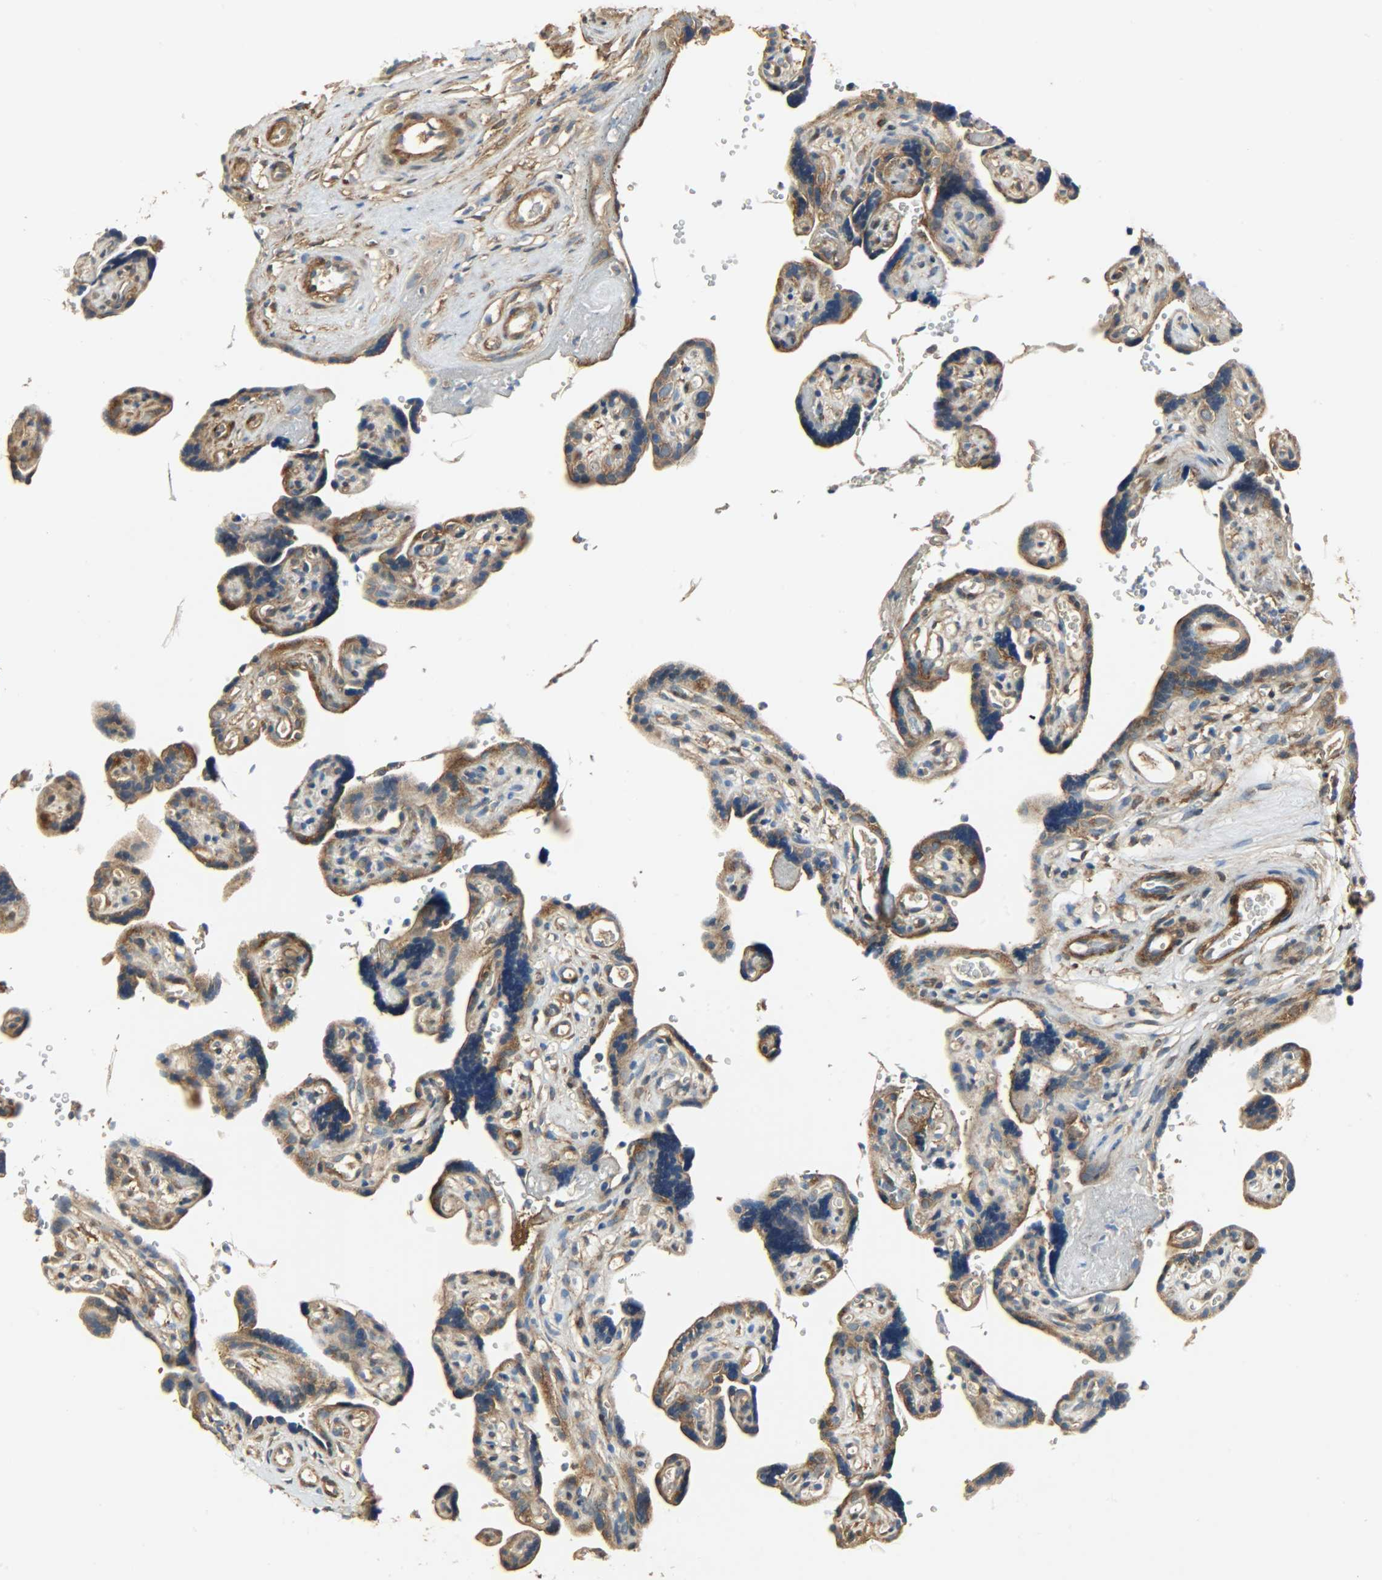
{"staining": {"intensity": "moderate", "quantity": ">75%", "location": "cytoplasmic/membranous"}, "tissue": "placenta", "cell_type": "Decidual cells", "image_type": "normal", "snomed": [{"axis": "morphology", "description": "Normal tissue, NOS"}, {"axis": "topography", "description": "Placenta"}], "caption": "Human placenta stained with a brown dye displays moderate cytoplasmic/membranous positive positivity in about >75% of decidual cells.", "gene": "C1orf198", "patient": {"sex": "female", "age": 30}}